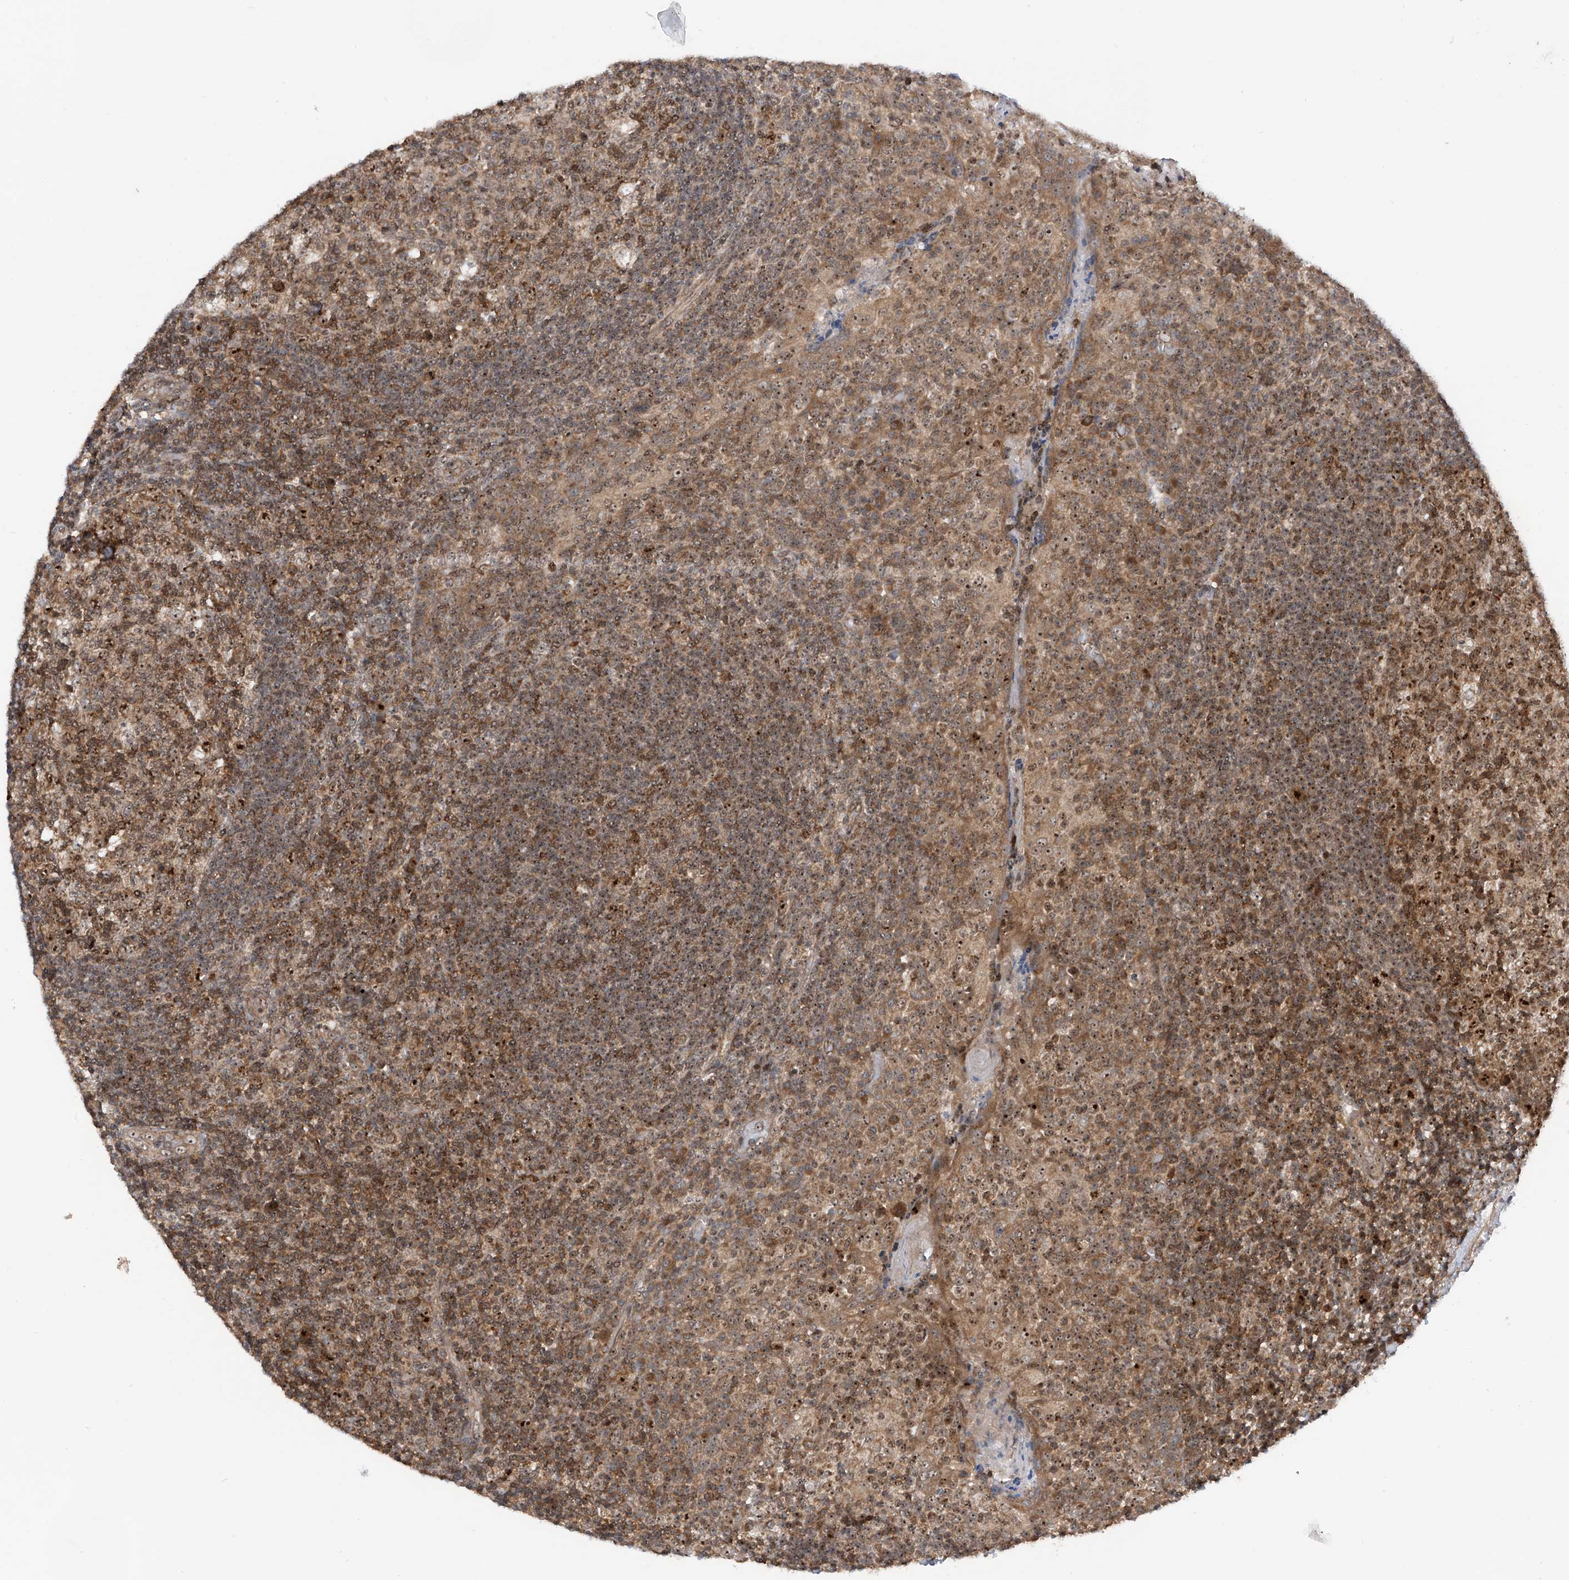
{"staining": {"intensity": "moderate", "quantity": ">75%", "location": "cytoplasmic/membranous,nuclear"}, "tissue": "tonsil", "cell_type": "Germinal center cells", "image_type": "normal", "snomed": [{"axis": "morphology", "description": "Normal tissue, NOS"}, {"axis": "topography", "description": "Tonsil"}], "caption": "Immunohistochemical staining of unremarkable human tonsil exhibits >75% levels of moderate cytoplasmic/membranous,nuclear protein staining in approximately >75% of germinal center cells. (IHC, brightfield microscopy, high magnification).", "gene": "C1orf131", "patient": {"sex": "female", "age": 19}}